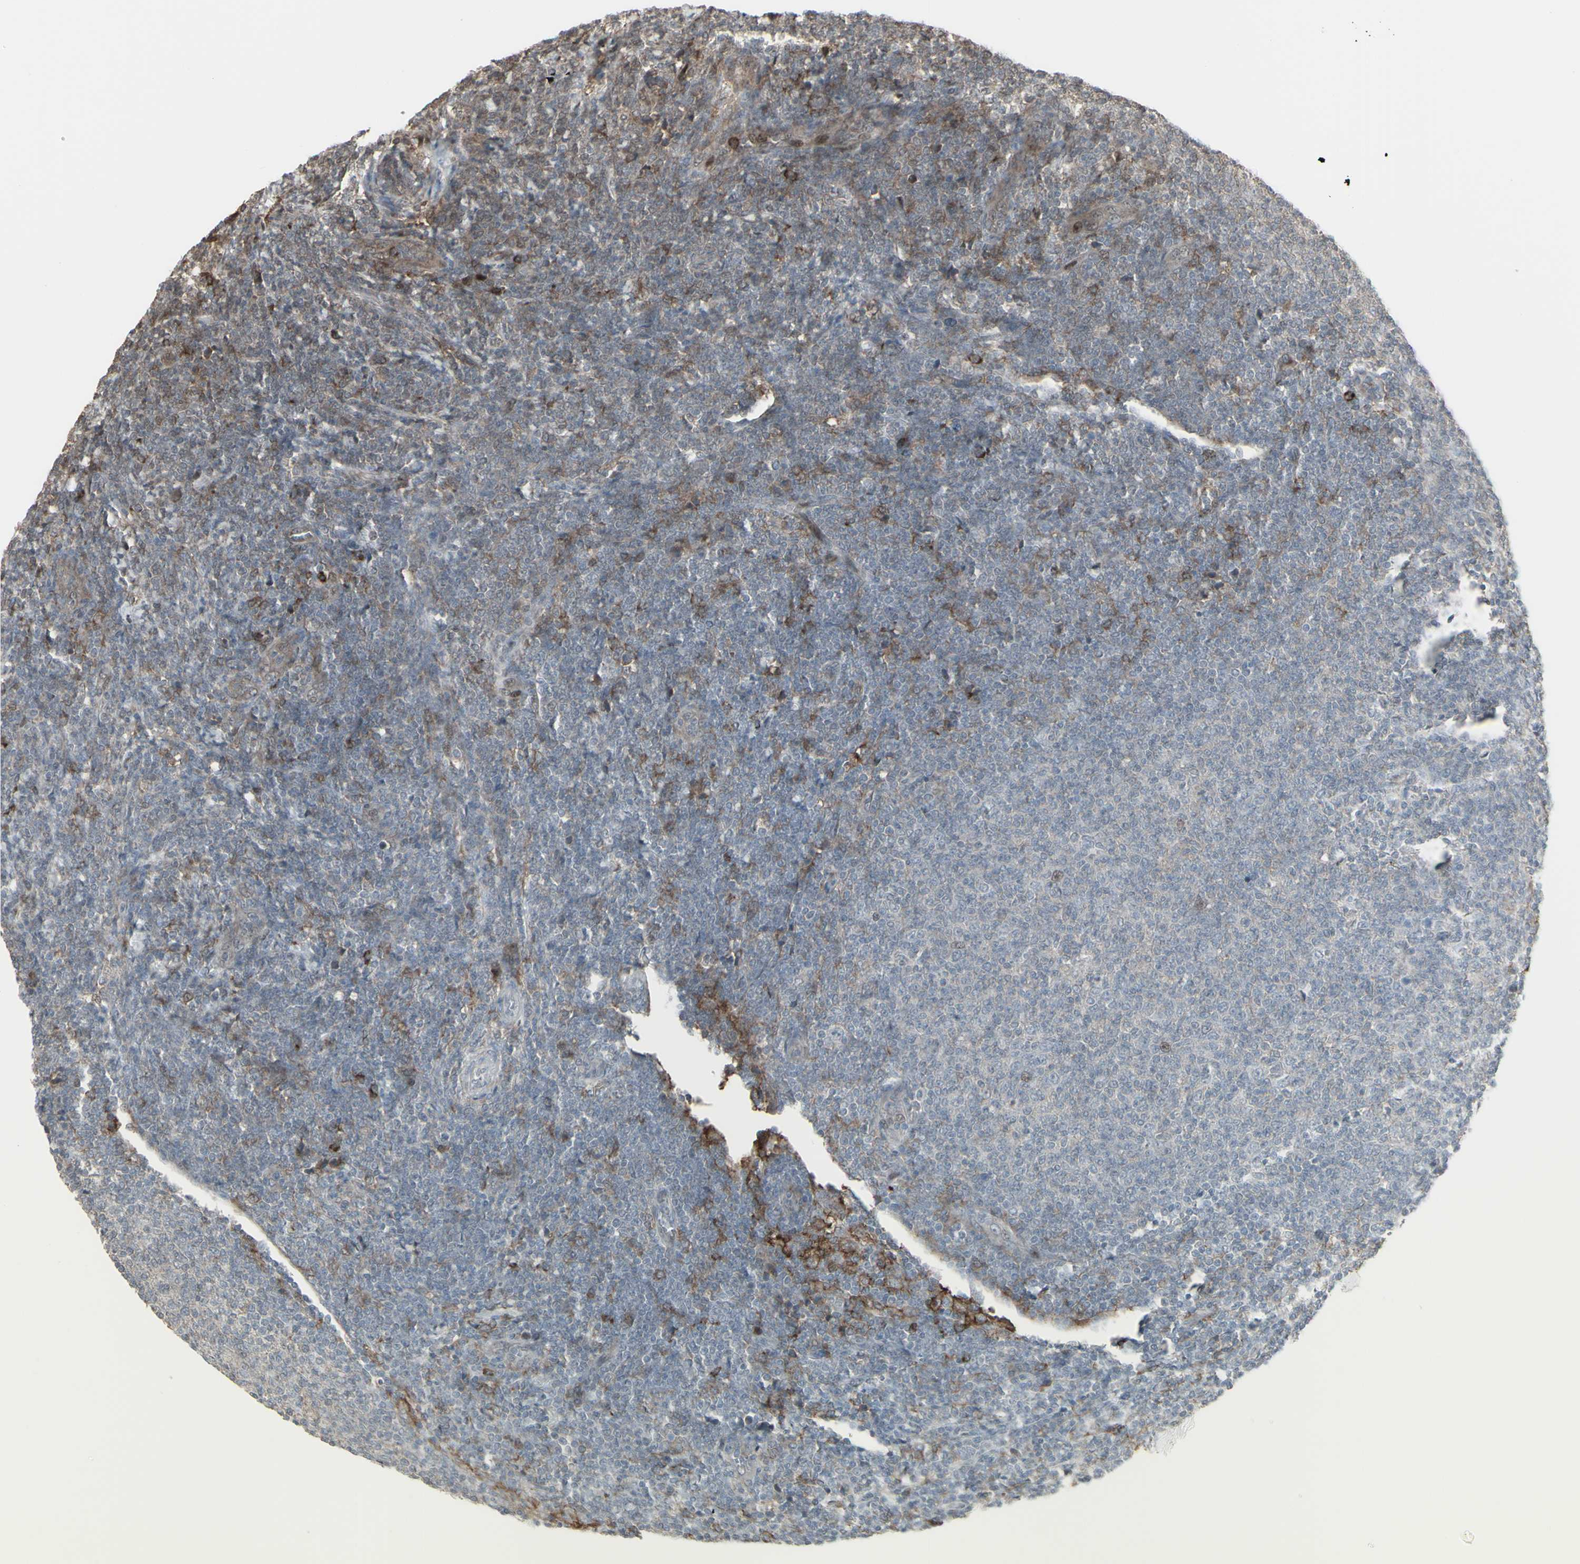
{"staining": {"intensity": "weak", "quantity": "<25%", "location": "cytoplasmic/membranous"}, "tissue": "lymphoma", "cell_type": "Tumor cells", "image_type": "cancer", "snomed": [{"axis": "morphology", "description": "Malignant lymphoma, non-Hodgkin's type, Low grade"}, {"axis": "topography", "description": "Lymph node"}], "caption": "Immunohistochemical staining of human low-grade malignant lymphoma, non-Hodgkin's type exhibits no significant staining in tumor cells. The staining was performed using DAB (3,3'-diaminobenzidine) to visualize the protein expression in brown, while the nuclei were stained in blue with hematoxylin (Magnification: 20x).", "gene": "CD33", "patient": {"sex": "male", "age": 66}}